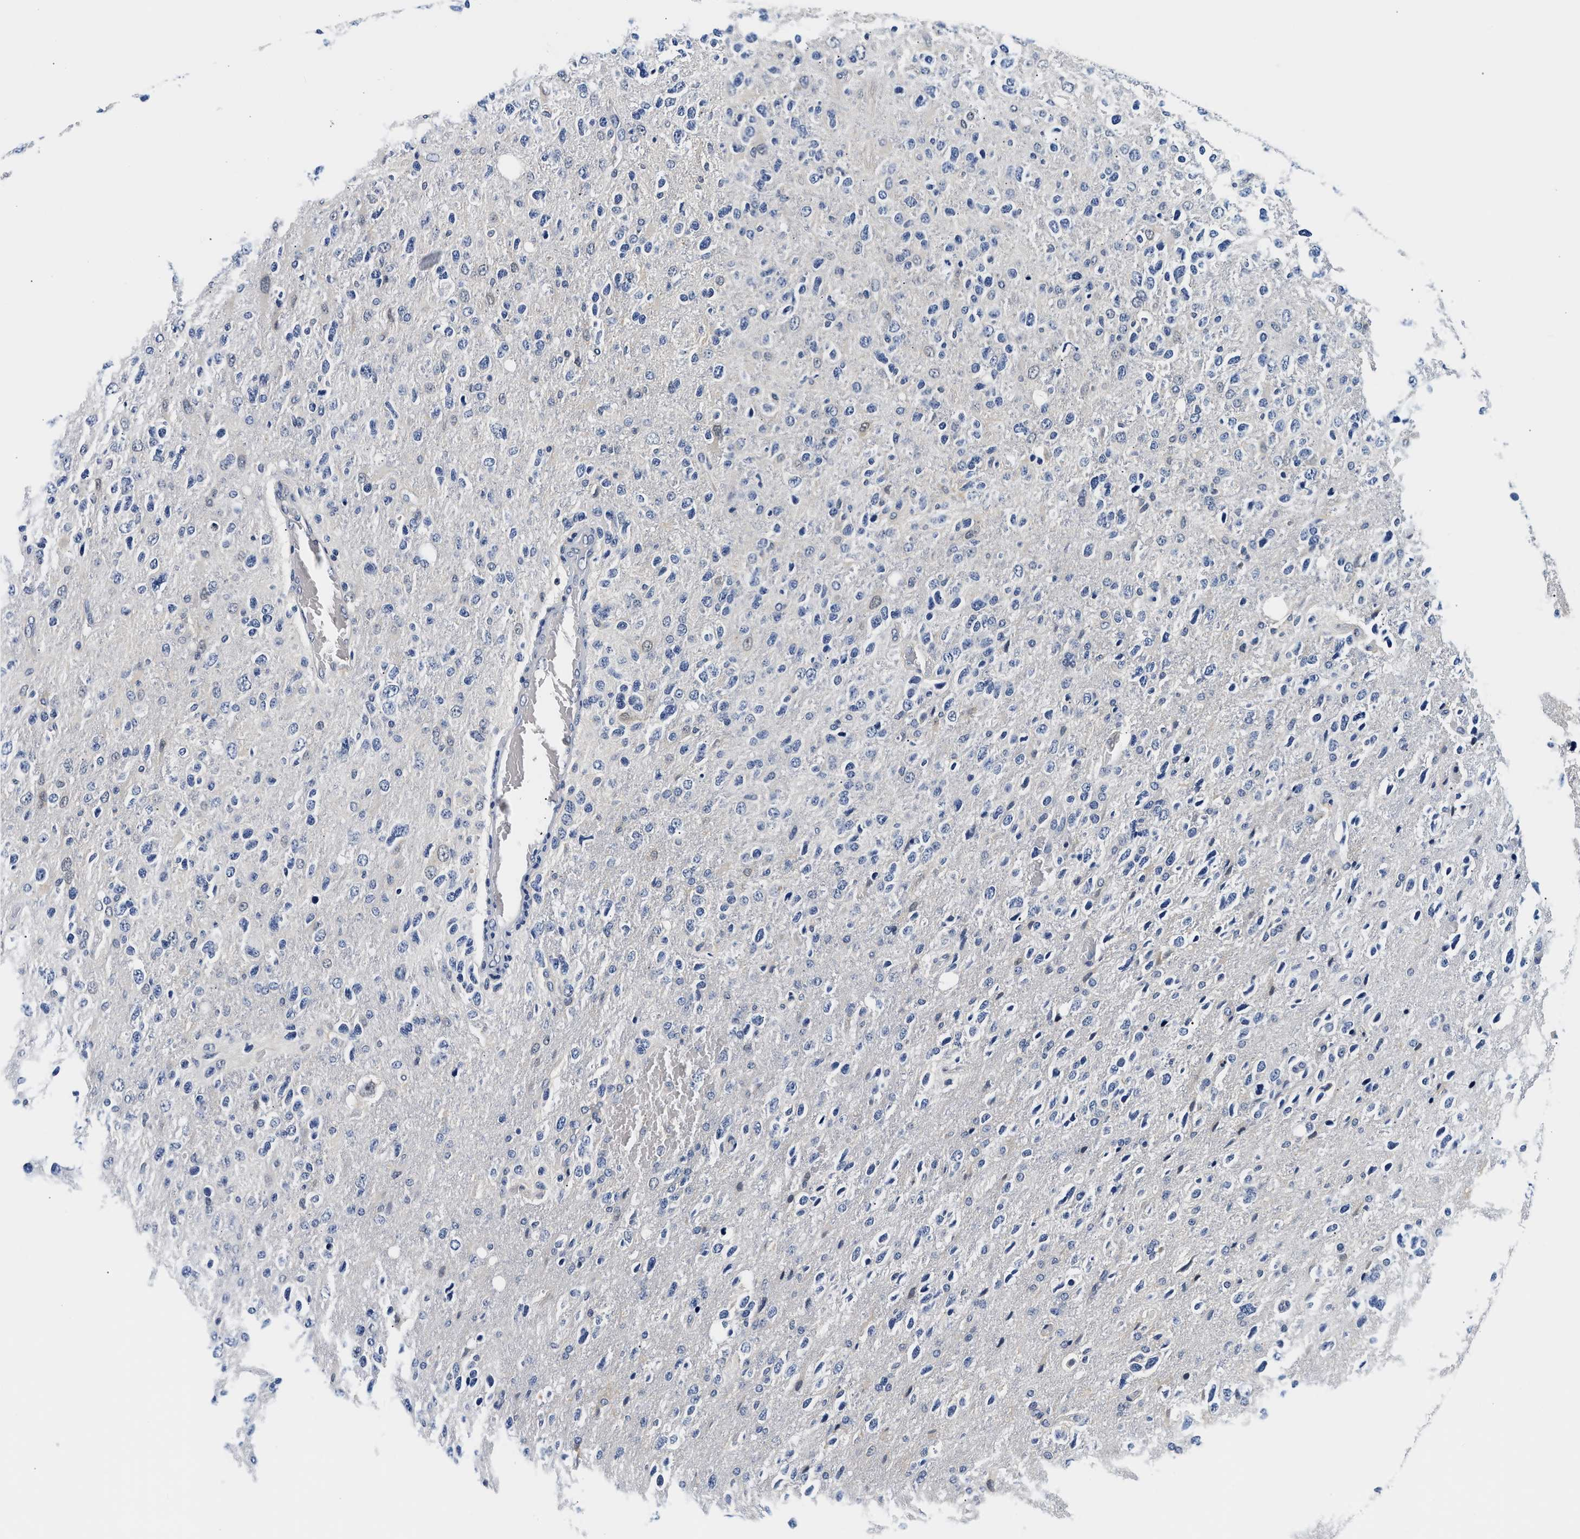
{"staining": {"intensity": "negative", "quantity": "none", "location": "none"}, "tissue": "glioma", "cell_type": "Tumor cells", "image_type": "cancer", "snomed": [{"axis": "morphology", "description": "Glioma, malignant, High grade"}, {"axis": "topography", "description": "Brain"}], "caption": "Human malignant high-grade glioma stained for a protein using immunohistochemistry exhibits no staining in tumor cells.", "gene": "UCHL3", "patient": {"sex": "female", "age": 58}}